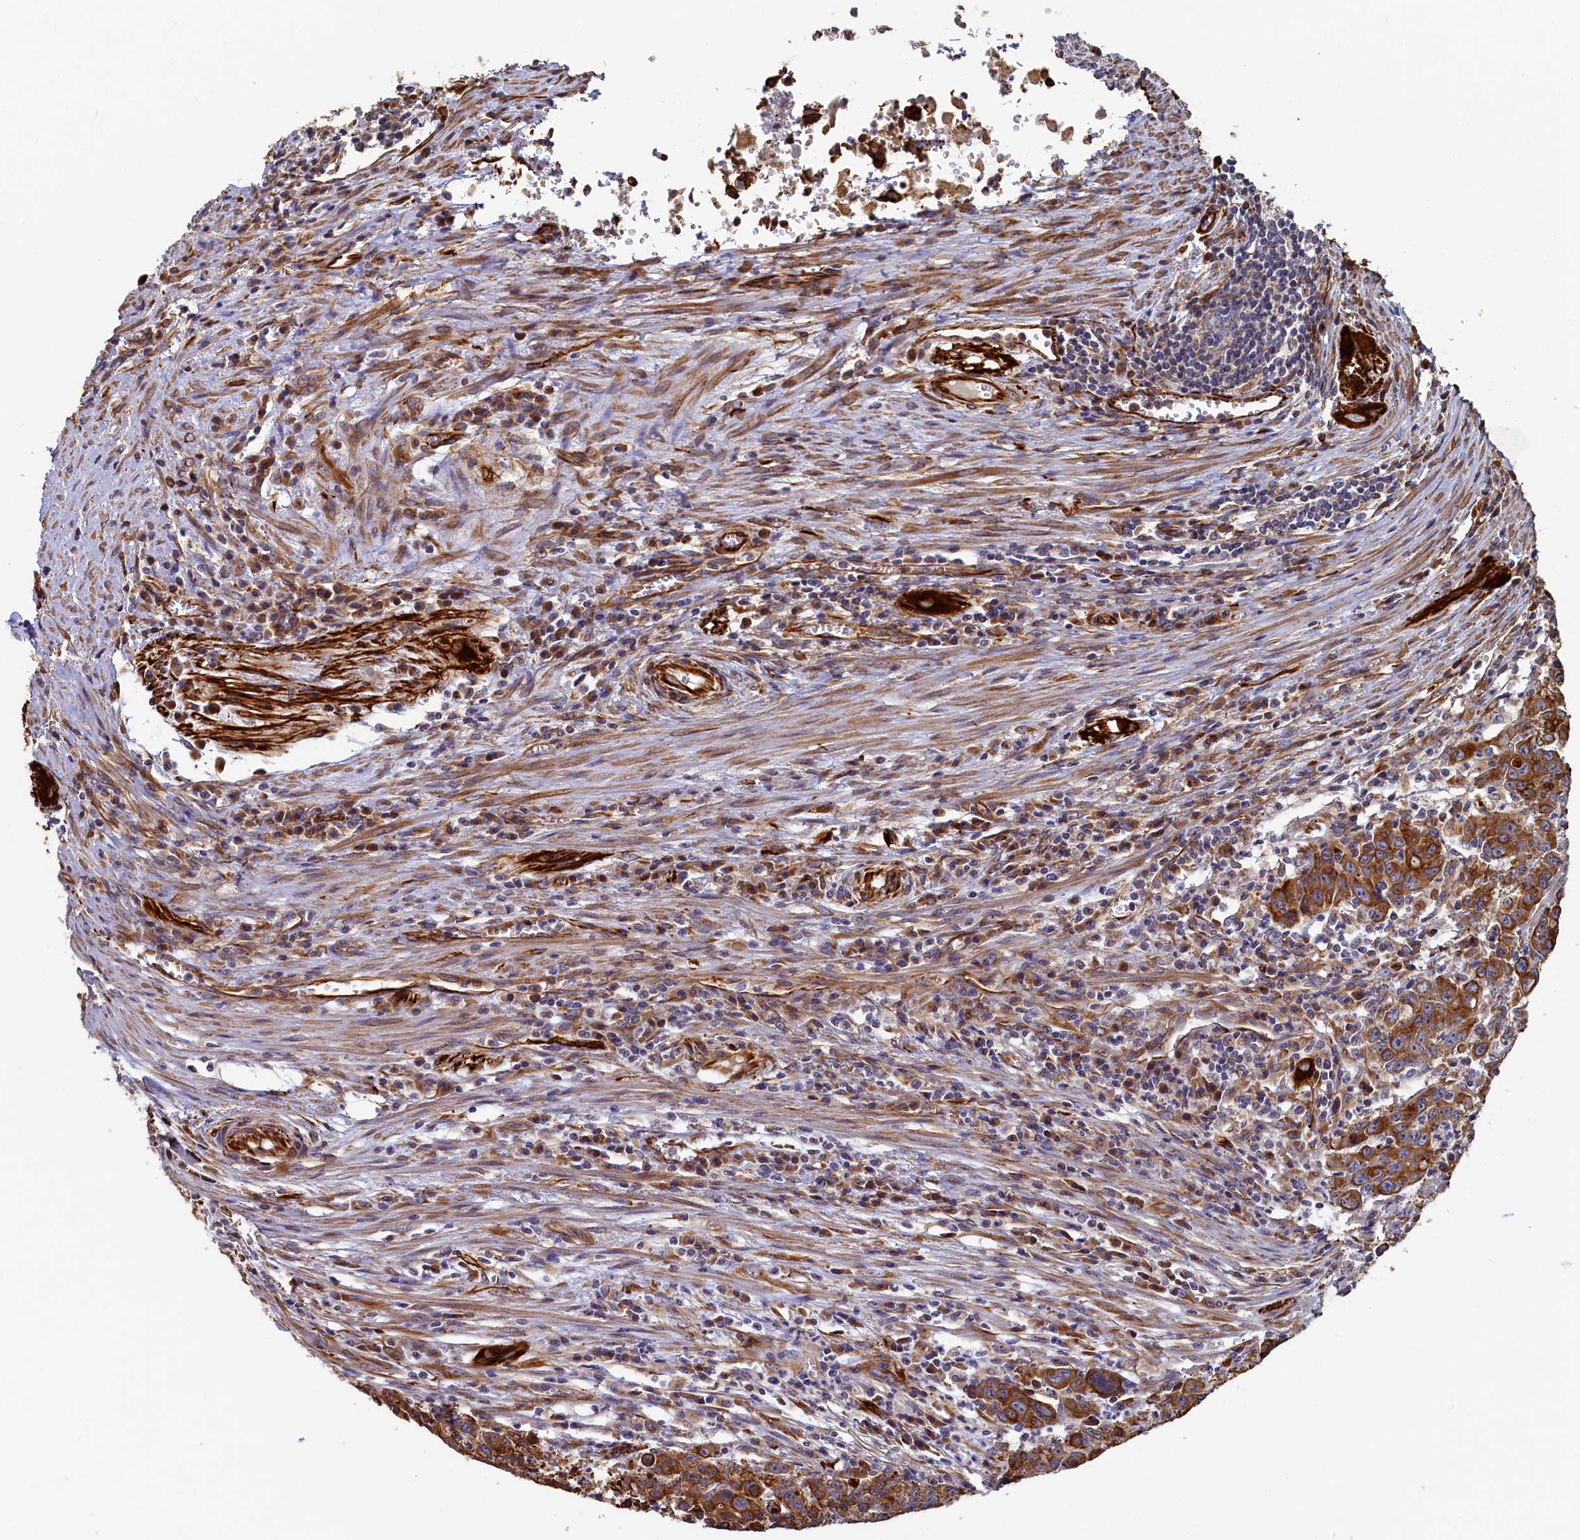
{"staining": {"intensity": "strong", "quantity": ">75%", "location": "cytoplasmic/membranous"}, "tissue": "colorectal cancer", "cell_type": "Tumor cells", "image_type": "cancer", "snomed": [{"axis": "morphology", "description": "Adenocarcinoma, NOS"}, {"axis": "topography", "description": "Colon"}], "caption": "Tumor cells demonstrate high levels of strong cytoplasmic/membranous staining in approximately >75% of cells in colorectal cancer. (DAB IHC with brightfield microscopy, high magnification).", "gene": "LRRC57", "patient": {"sex": "male", "age": 62}}